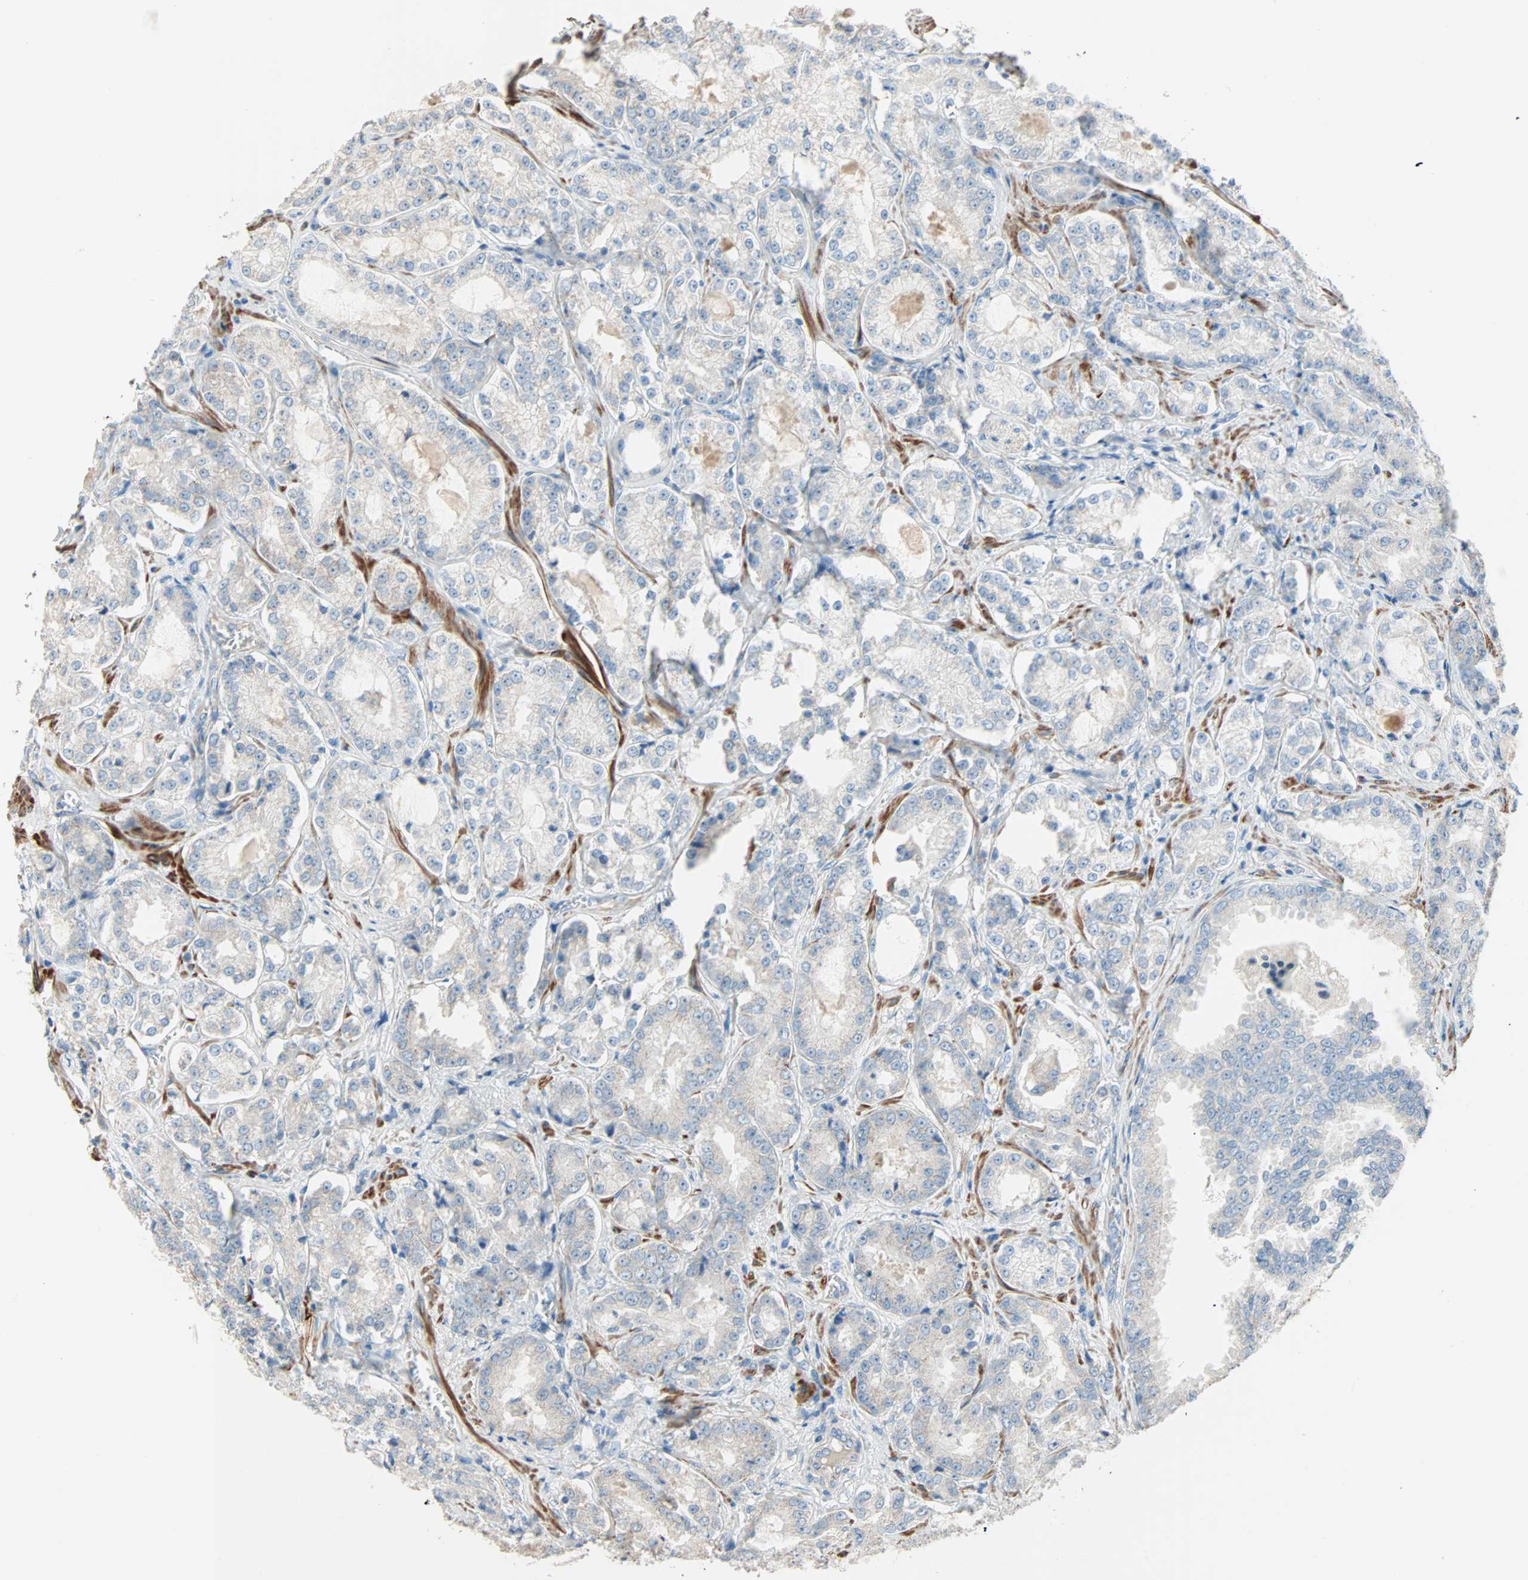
{"staining": {"intensity": "weak", "quantity": "<25%", "location": "cytoplasmic/membranous"}, "tissue": "prostate cancer", "cell_type": "Tumor cells", "image_type": "cancer", "snomed": [{"axis": "morphology", "description": "Adenocarcinoma, High grade"}, {"axis": "topography", "description": "Prostate"}], "caption": "Immunohistochemistry (IHC) photomicrograph of human prostate cancer stained for a protein (brown), which reveals no expression in tumor cells. (DAB (3,3'-diaminobenzidine) immunohistochemistry (IHC) with hematoxylin counter stain).", "gene": "ACVRL1", "patient": {"sex": "male", "age": 73}}